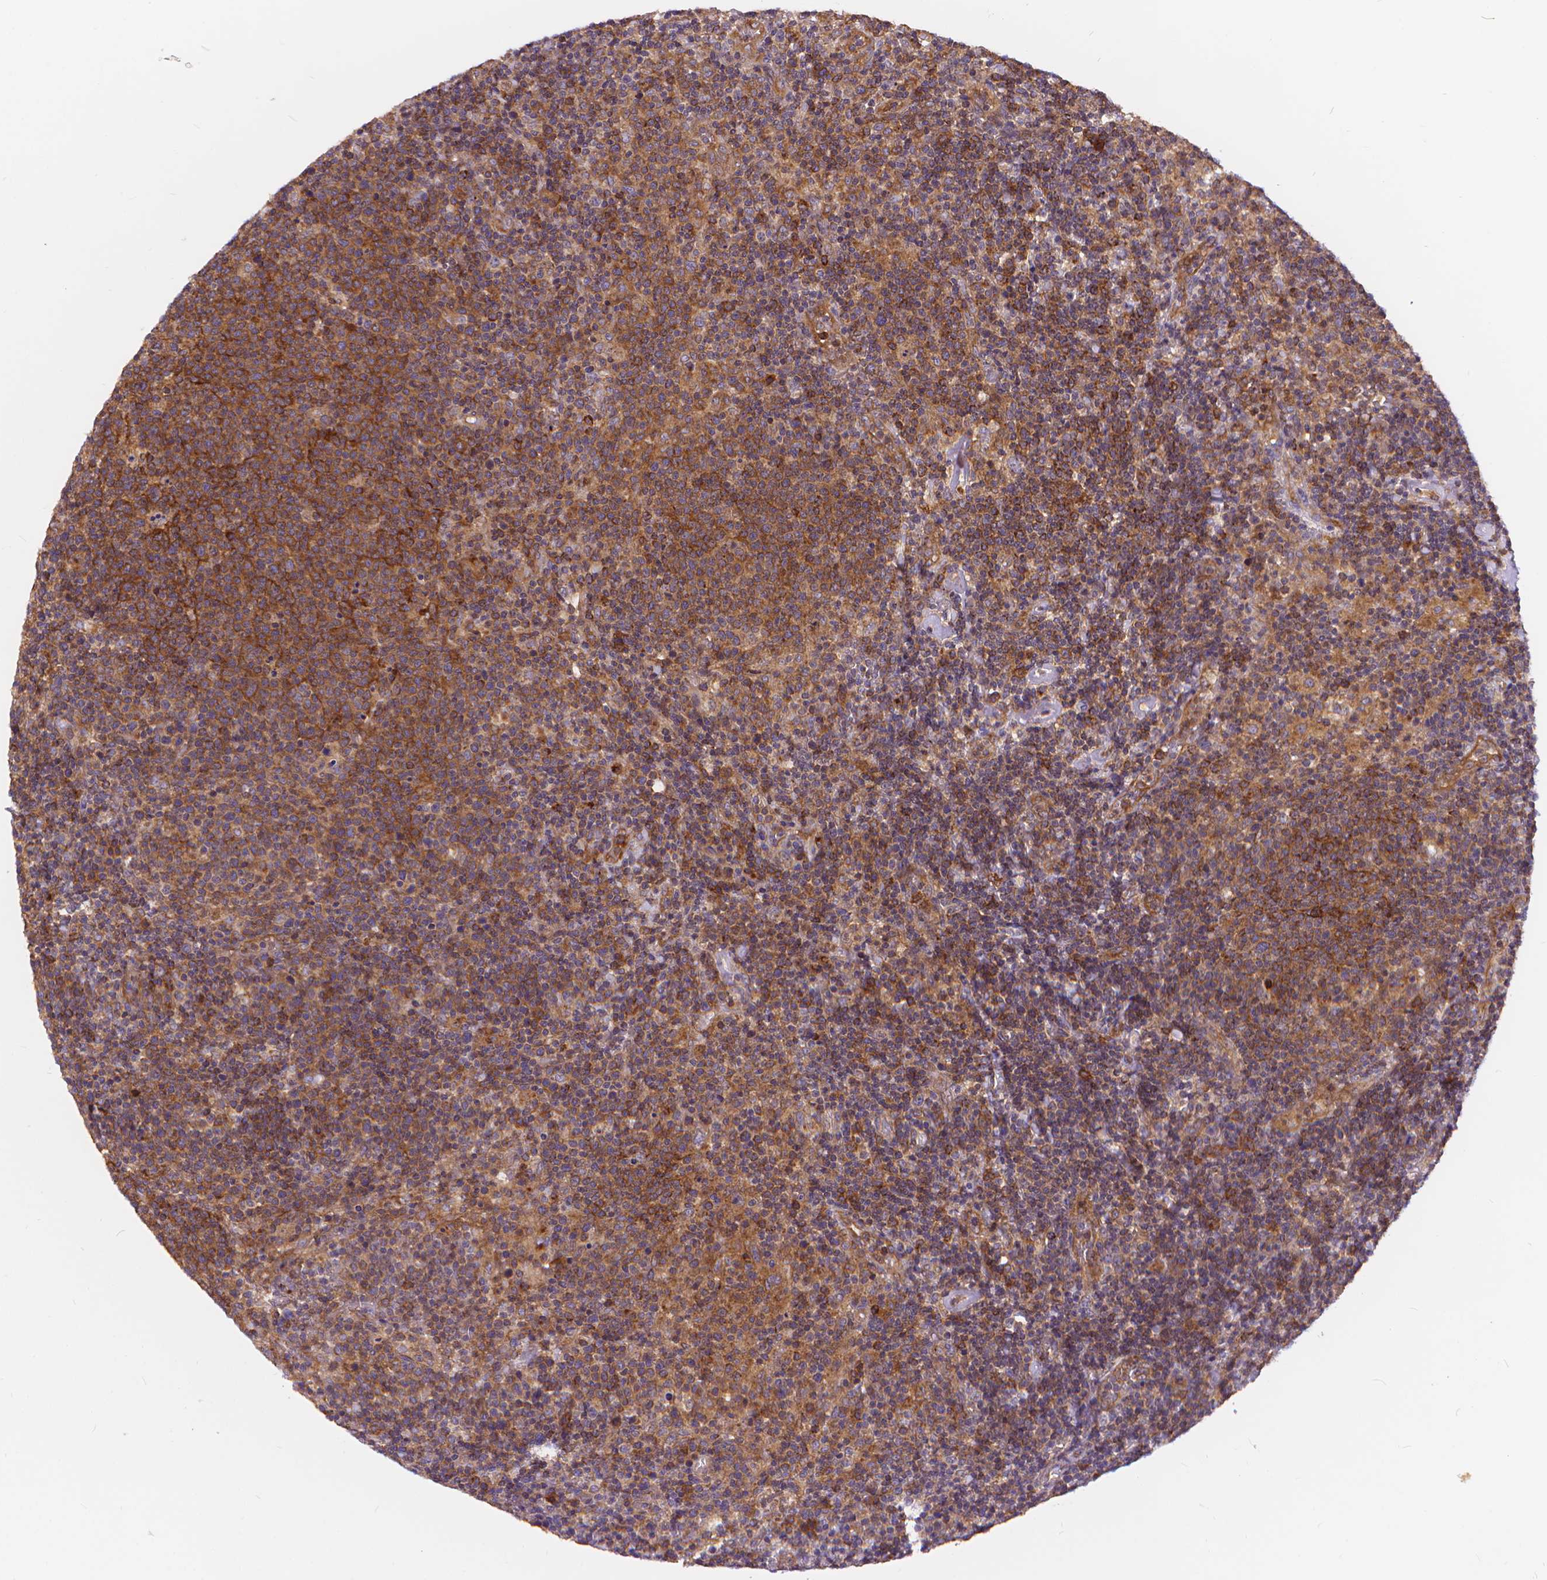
{"staining": {"intensity": "moderate", "quantity": ">75%", "location": "cytoplasmic/membranous"}, "tissue": "lymphoma", "cell_type": "Tumor cells", "image_type": "cancer", "snomed": [{"axis": "morphology", "description": "Malignant lymphoma, non-Hodgkin's type, High grade"}, {"axis": "topography", "description": "Lymph node"}], "caption": "Tumor cells reveal medium levels of moderate cytoplasmic/membranous positivity in about >75% of cells in human high-grade malignant lymphoma, non-Hodgkin's type.", "gene": "ARAP1", "patient": {"sex": "male", "age": 61}}